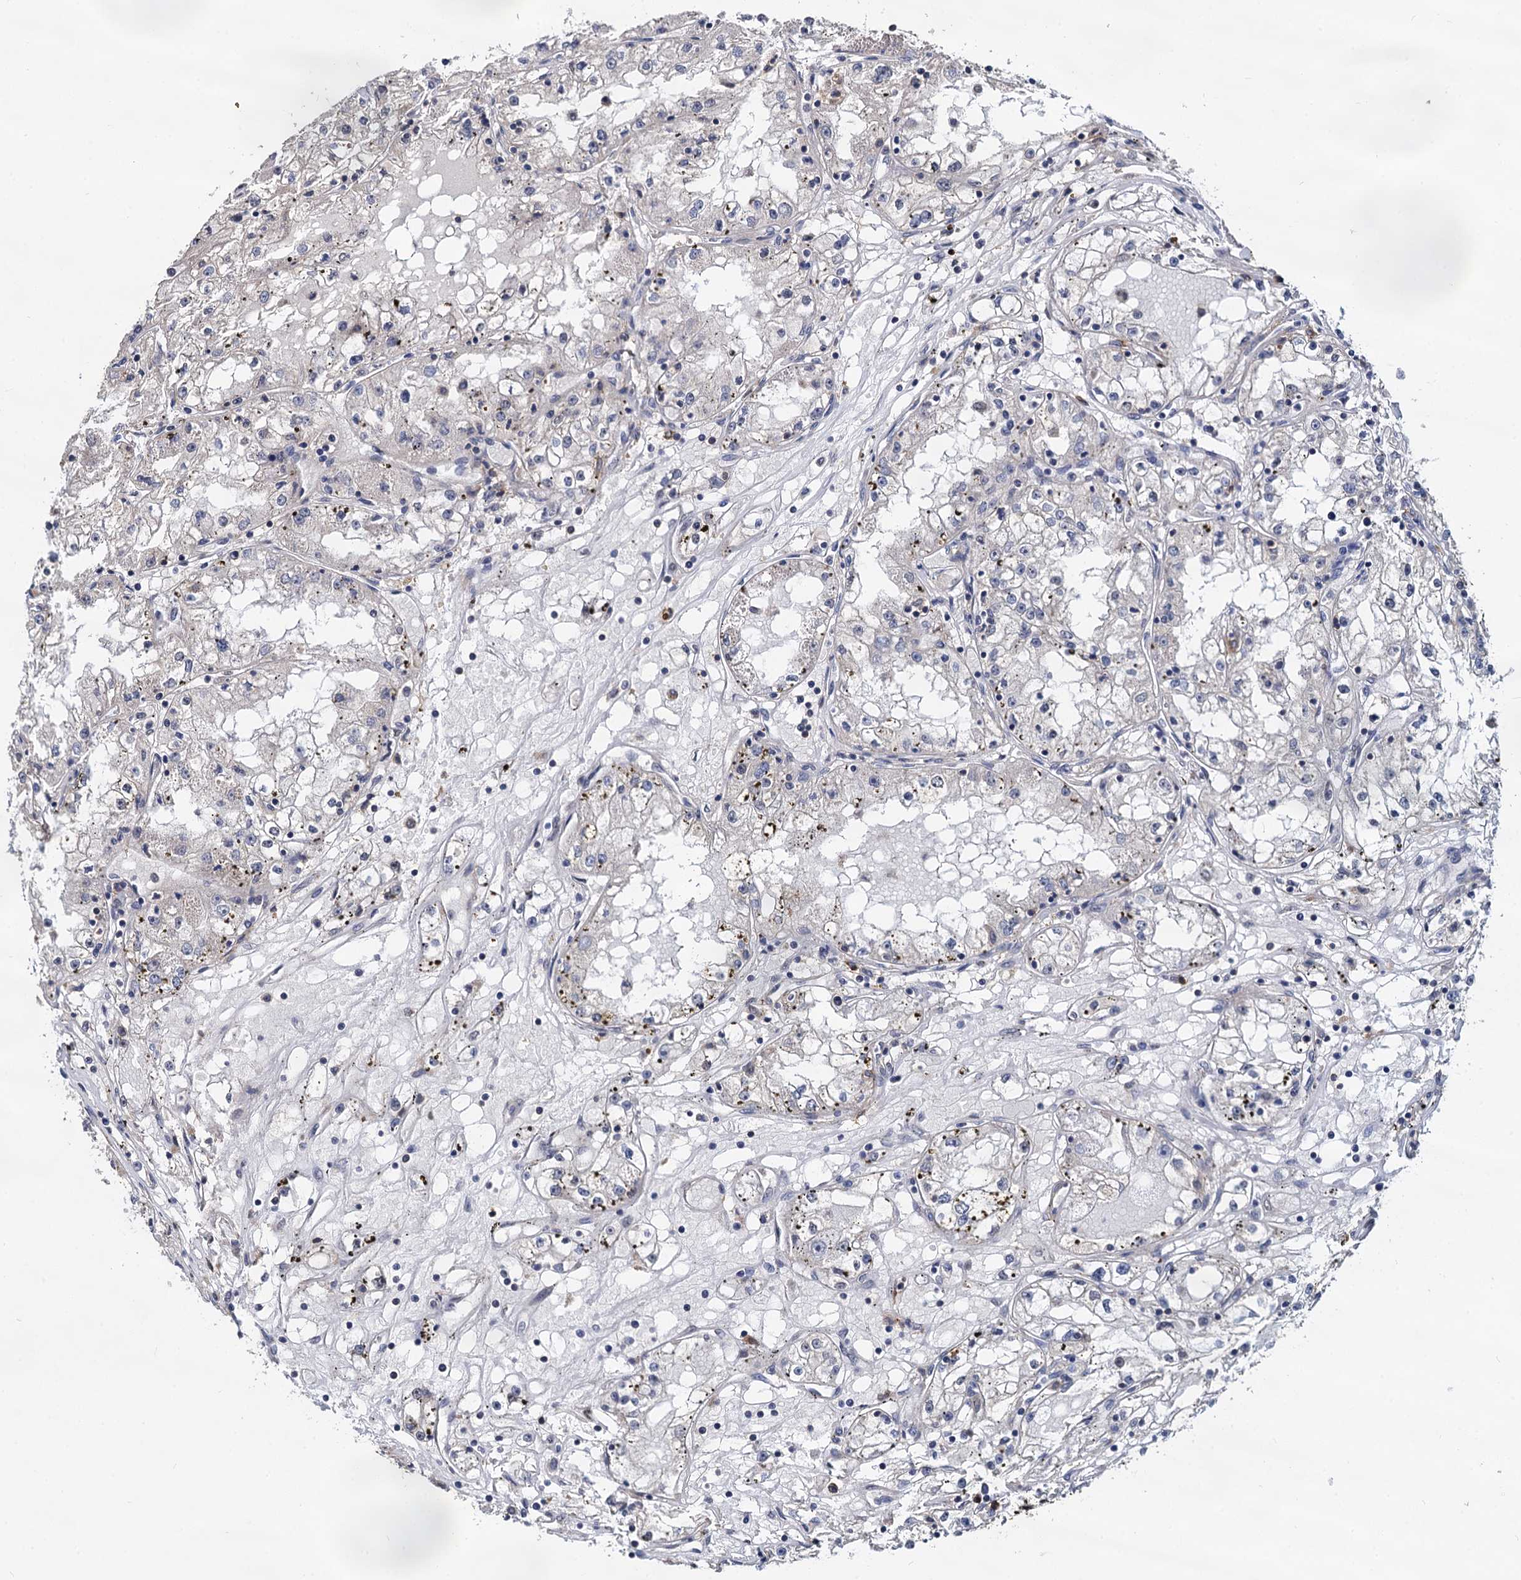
{"staining": {"intensity": "negative", "quantity": "none", "location": "none"}, "tissue": "renal cancer", "cell_type": "Tumor cells", "image_type": "cancer", "snomed": [{"axis": "morphology", "description": "Adenocarcinoma, NOS"}, {"axis": "topography", "description": "Kidney"}], "caption": "Tumor cells are negative for brown protein staining in renal cancer.", "gene": "PSMD4", "patient": {"sex": "male", "age": 56}}